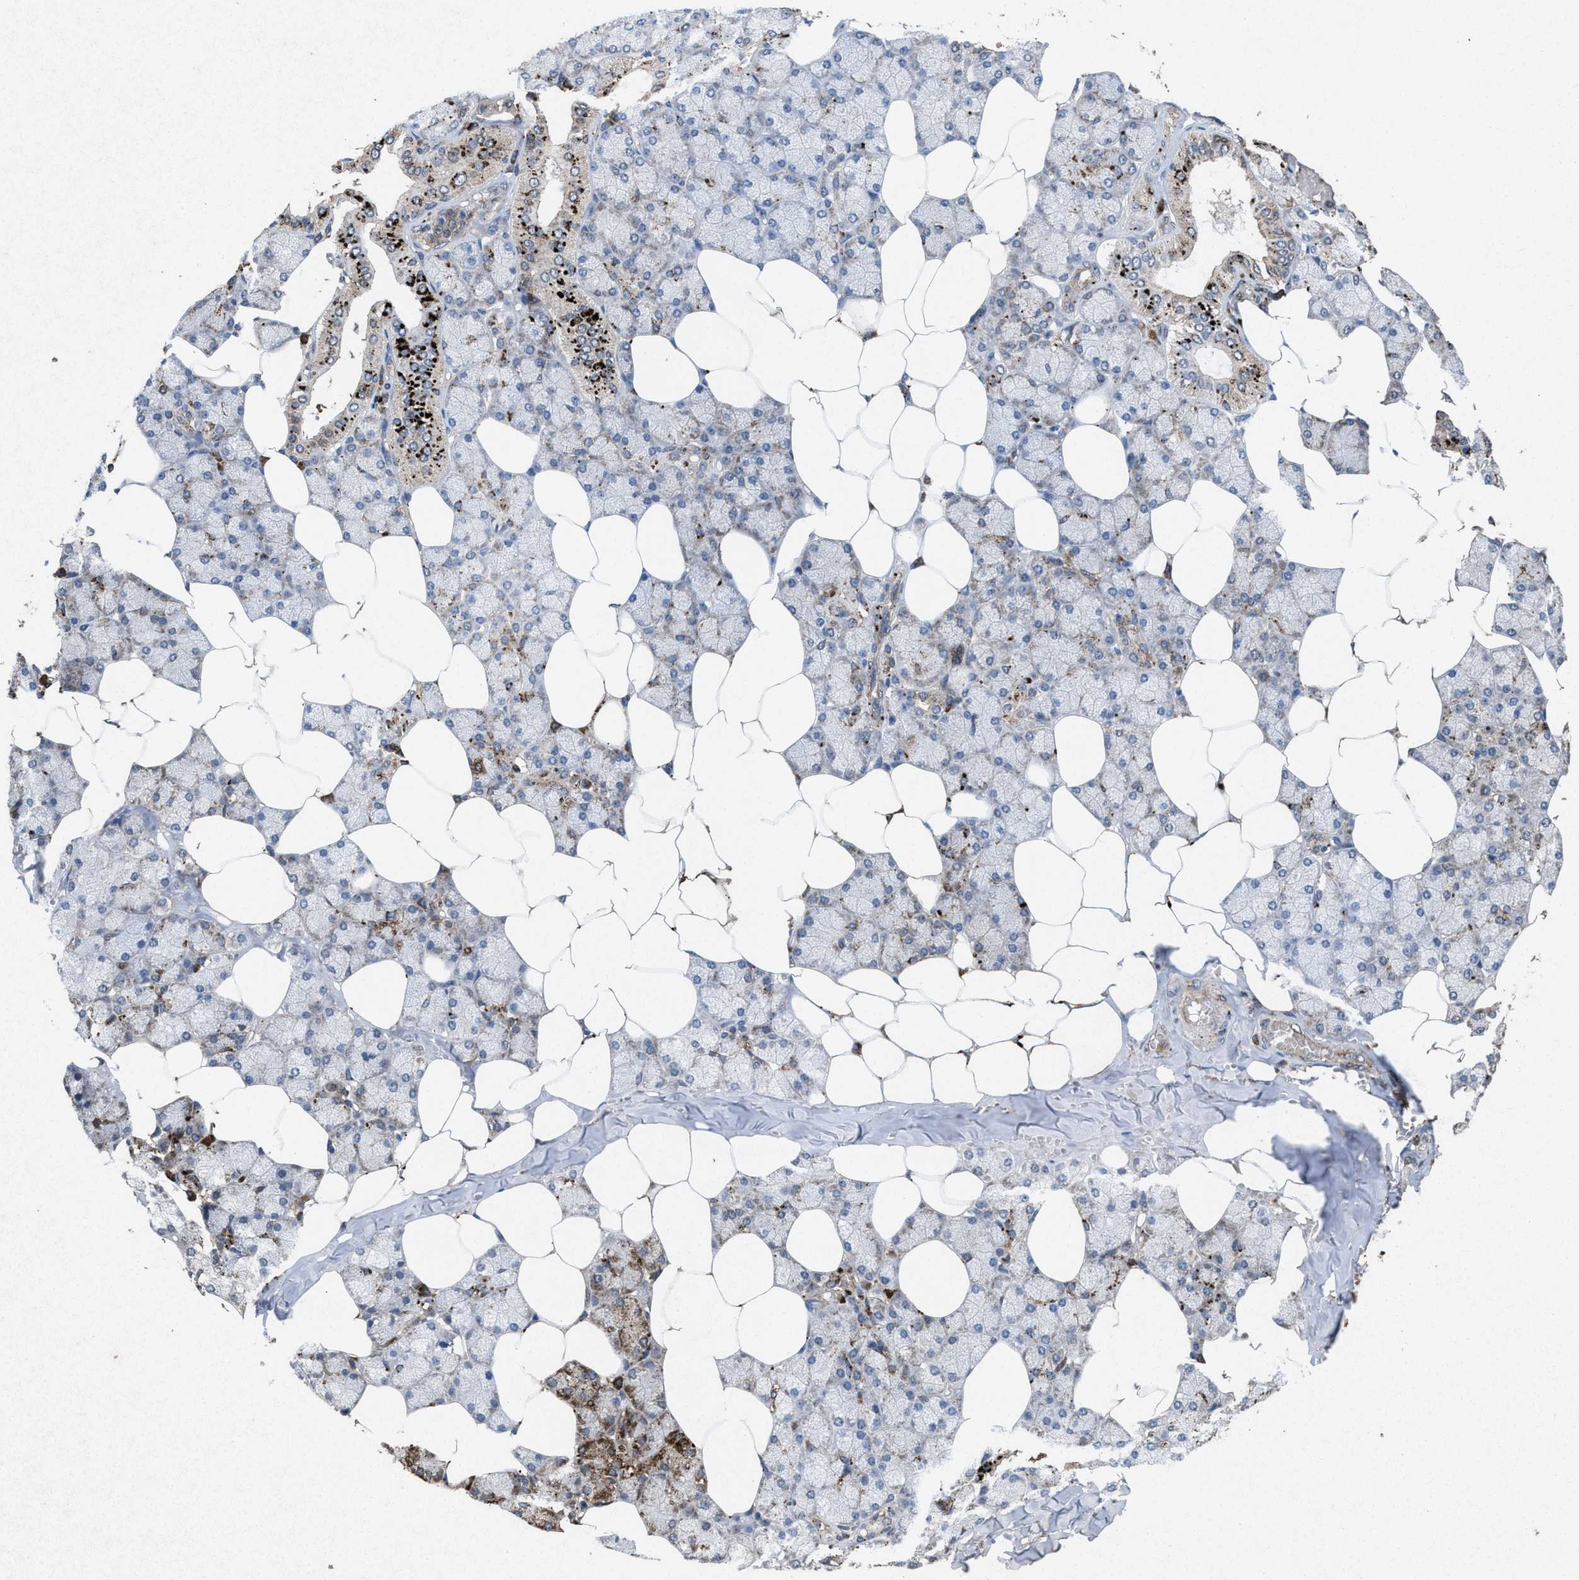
{"staining": {"intensity": "strong", "quantity": "25%-75%", "location": "cytoplasmic/membranous"}, "tissue": "salivary gland", "cell_type": "Glandular cells", "image_type": "normal", "snomed": [{"axis": "morphology", "description": "Normal tissue, NOS"}, {"axis": "topography", "description": "Salivary gland"}], "caption": "DAB (3,3'-diaminobenzidine) immunohistochemical staining of benign human salivary gland exhibits strong cytoplasmic/membranous protein expression in approximately 25%-75% of glandular cells. (DAB = brown stain, brightfield microscopy at high magnification).", "gene": "MSI2", "patient": {"sex": "male", "age": 62}}